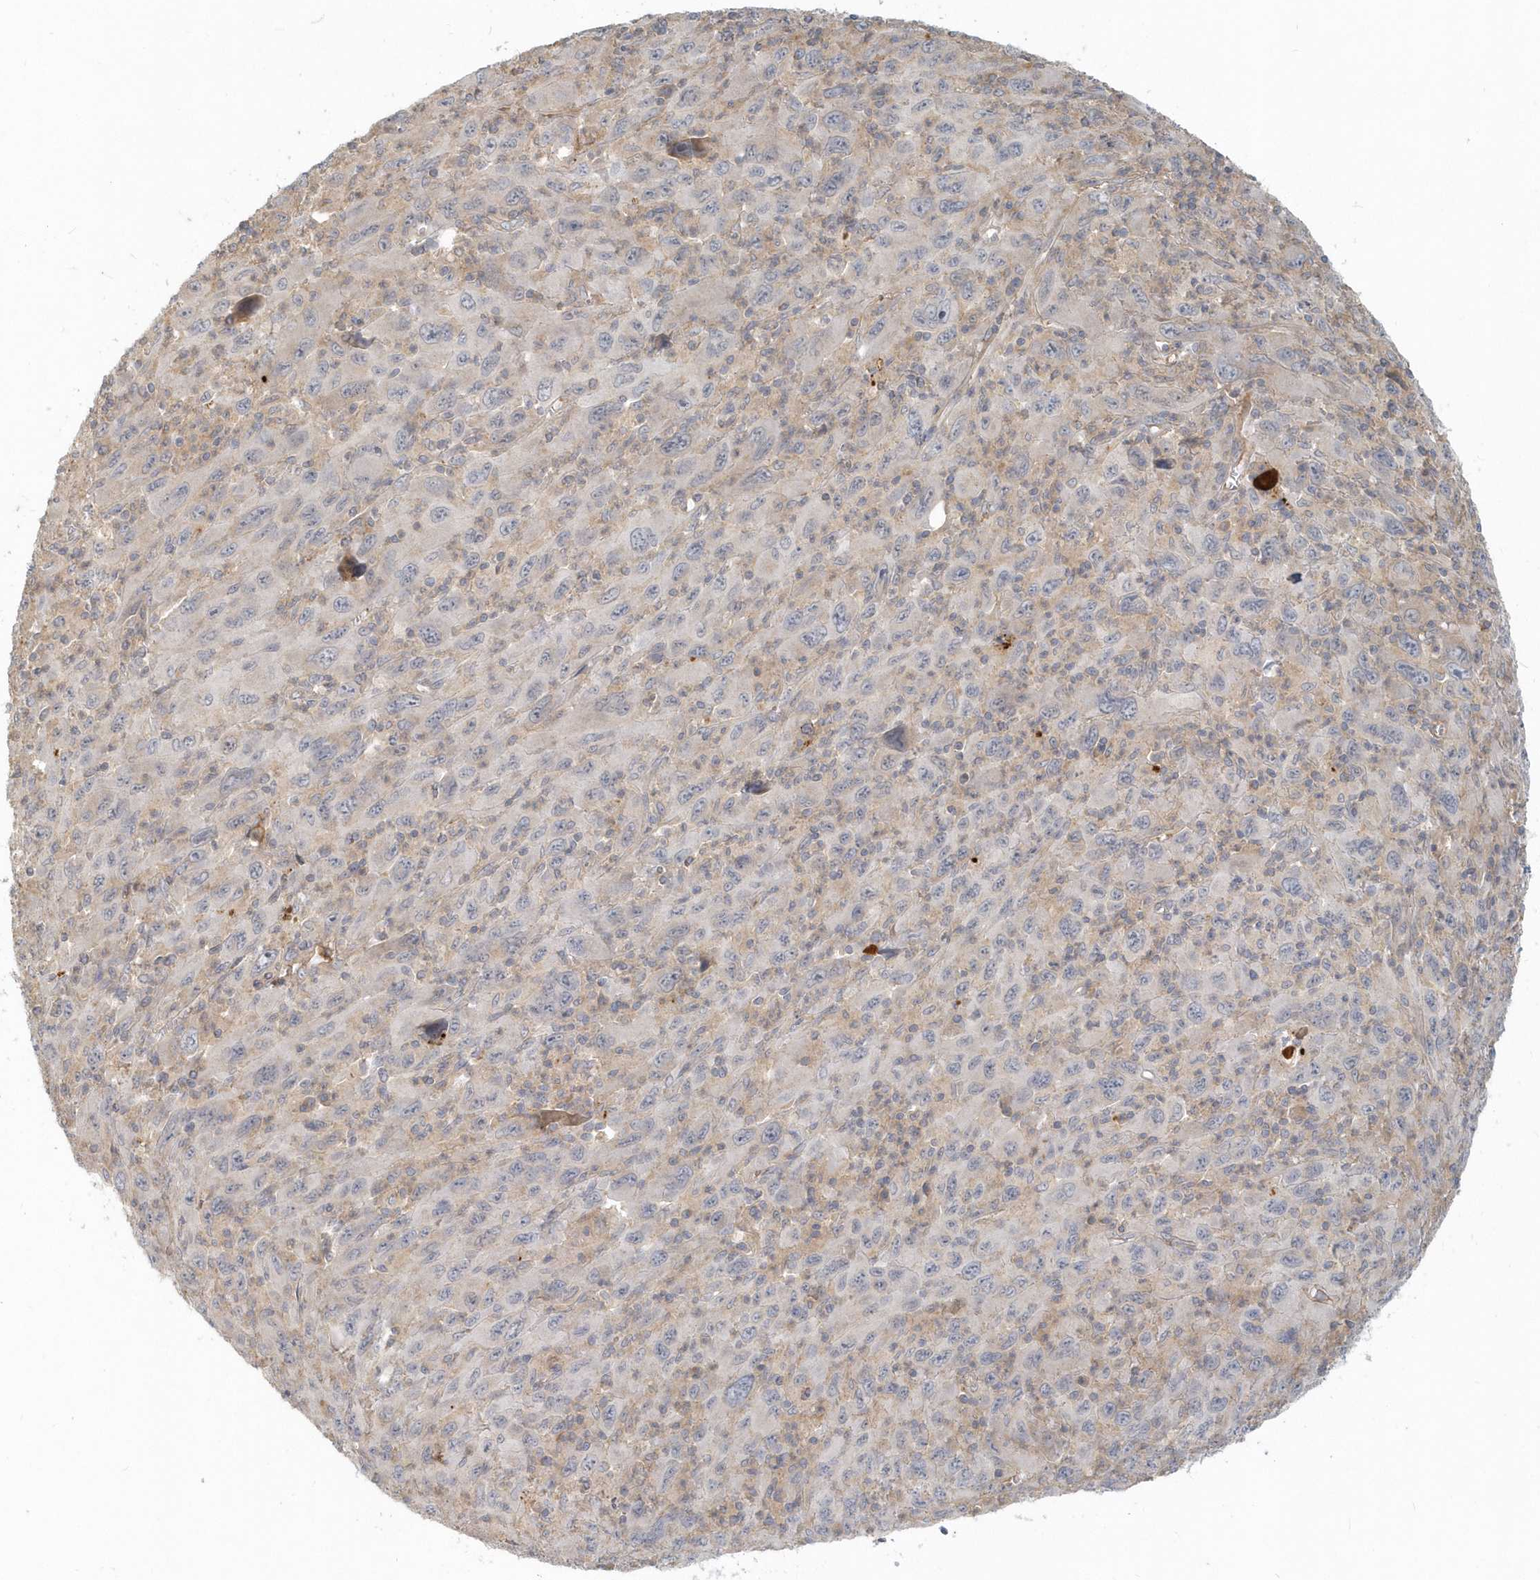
{"staining": {"intensity": "negative", "quantity": "none", "location": "none"}, "tissue": "melanoma", "cell_type": "Tumor cells", "image_type": "cancer", "snomed": [{"axis": "morphology", "description": "Malignant melanoma, Metastatic site"}, {"axis": "topography", "description": "Skin"}], "caption": "There is no significant staining in tumor cells of melanoma.", "gene": "NAPB", "patient": {"sex": "female", "age": 56}}